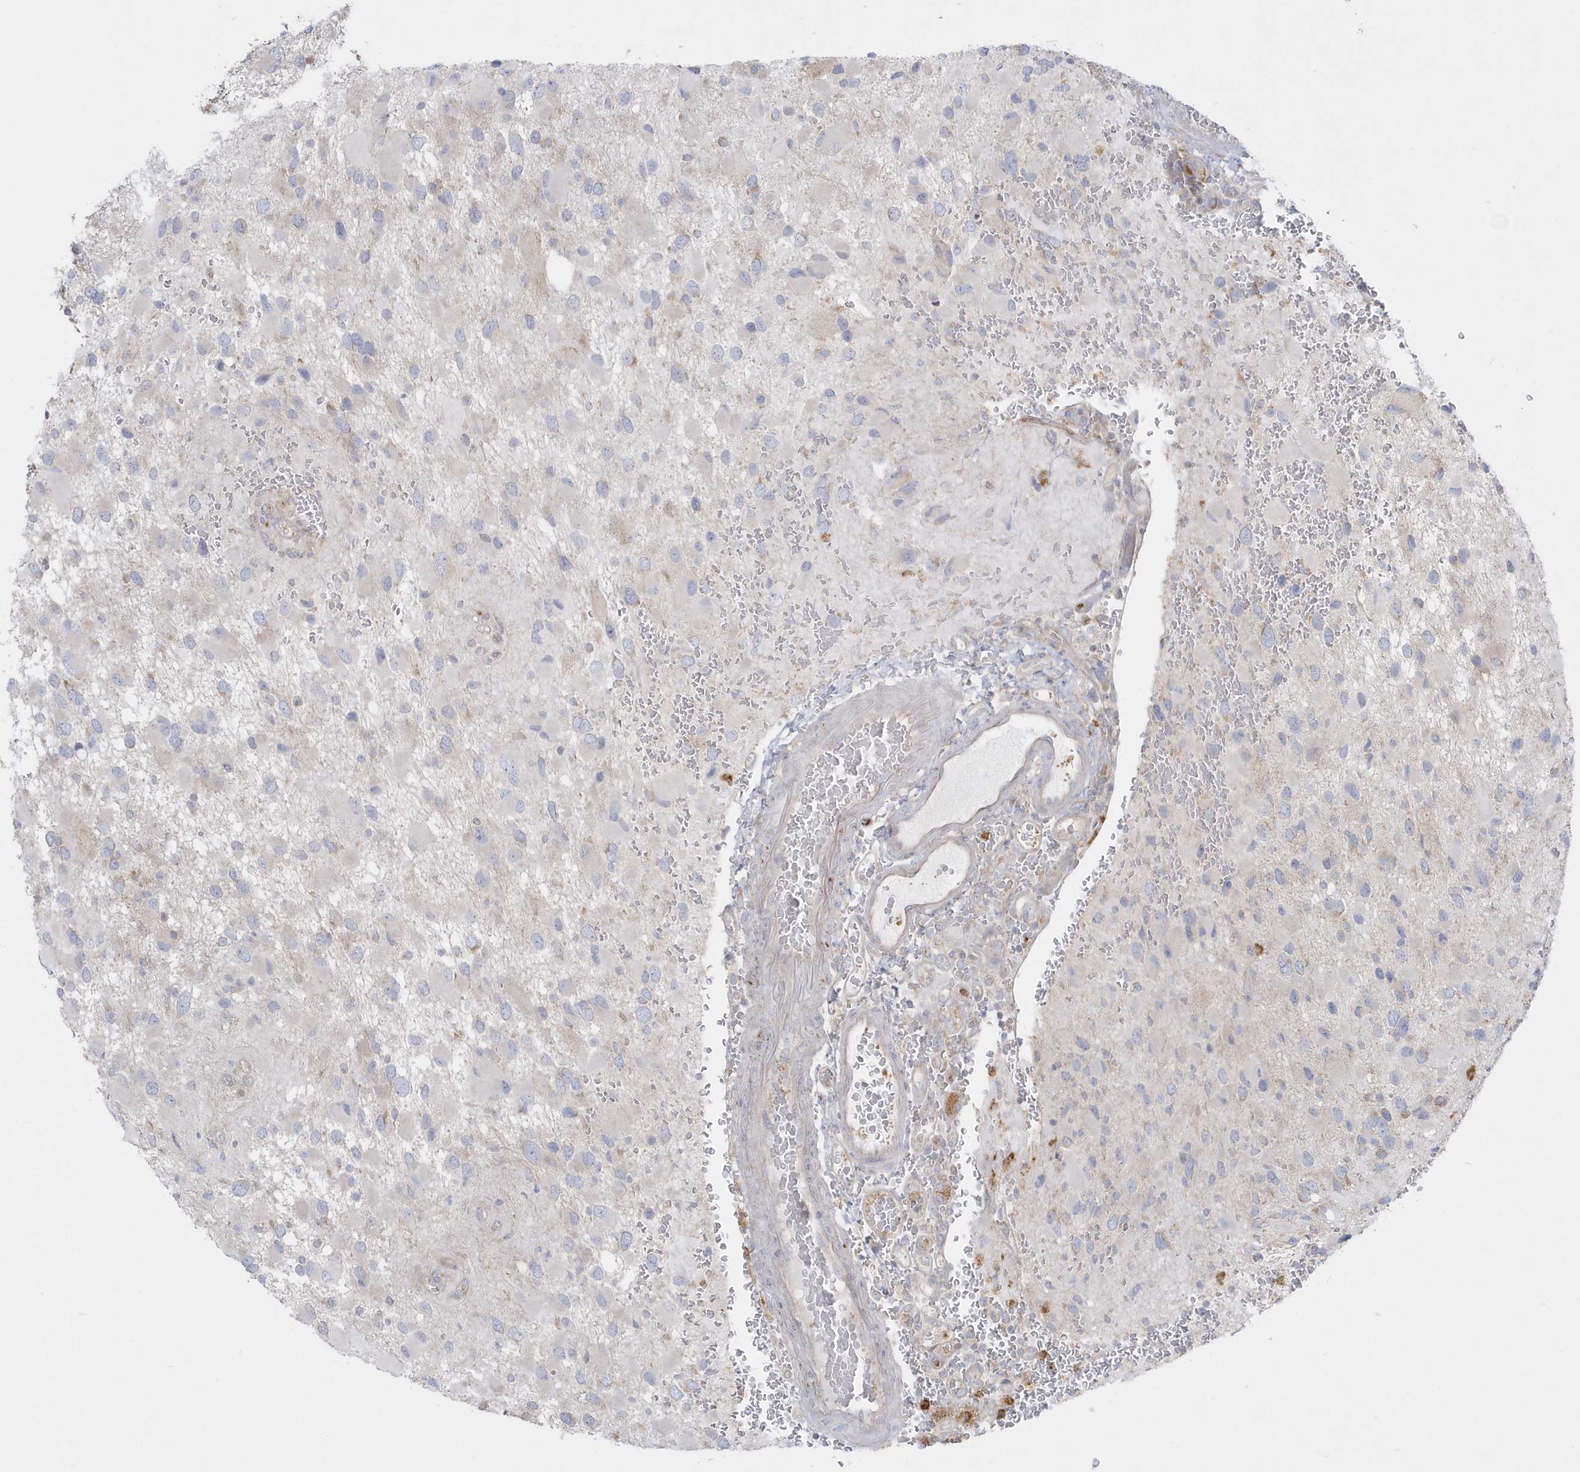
{"staining": {"intensity": "negative", "quantity": "none", "location": "none"}, "tissue": "glioma", "cell_type": "Tumor cells", "image_type": "cancer", "snomed": [{"axis": "morphology", "description": "Glioma, malignant, High grade"}, {"axis": "topography", "description": "Brain"}], "caption": "High power microscopy micrograph of an immunohistochemistry histopathology image of glioma, revealing no significant positivity in tumor cells.", "gene": "DNAJC18", "patient": {"sex": "male", "age": 53}}